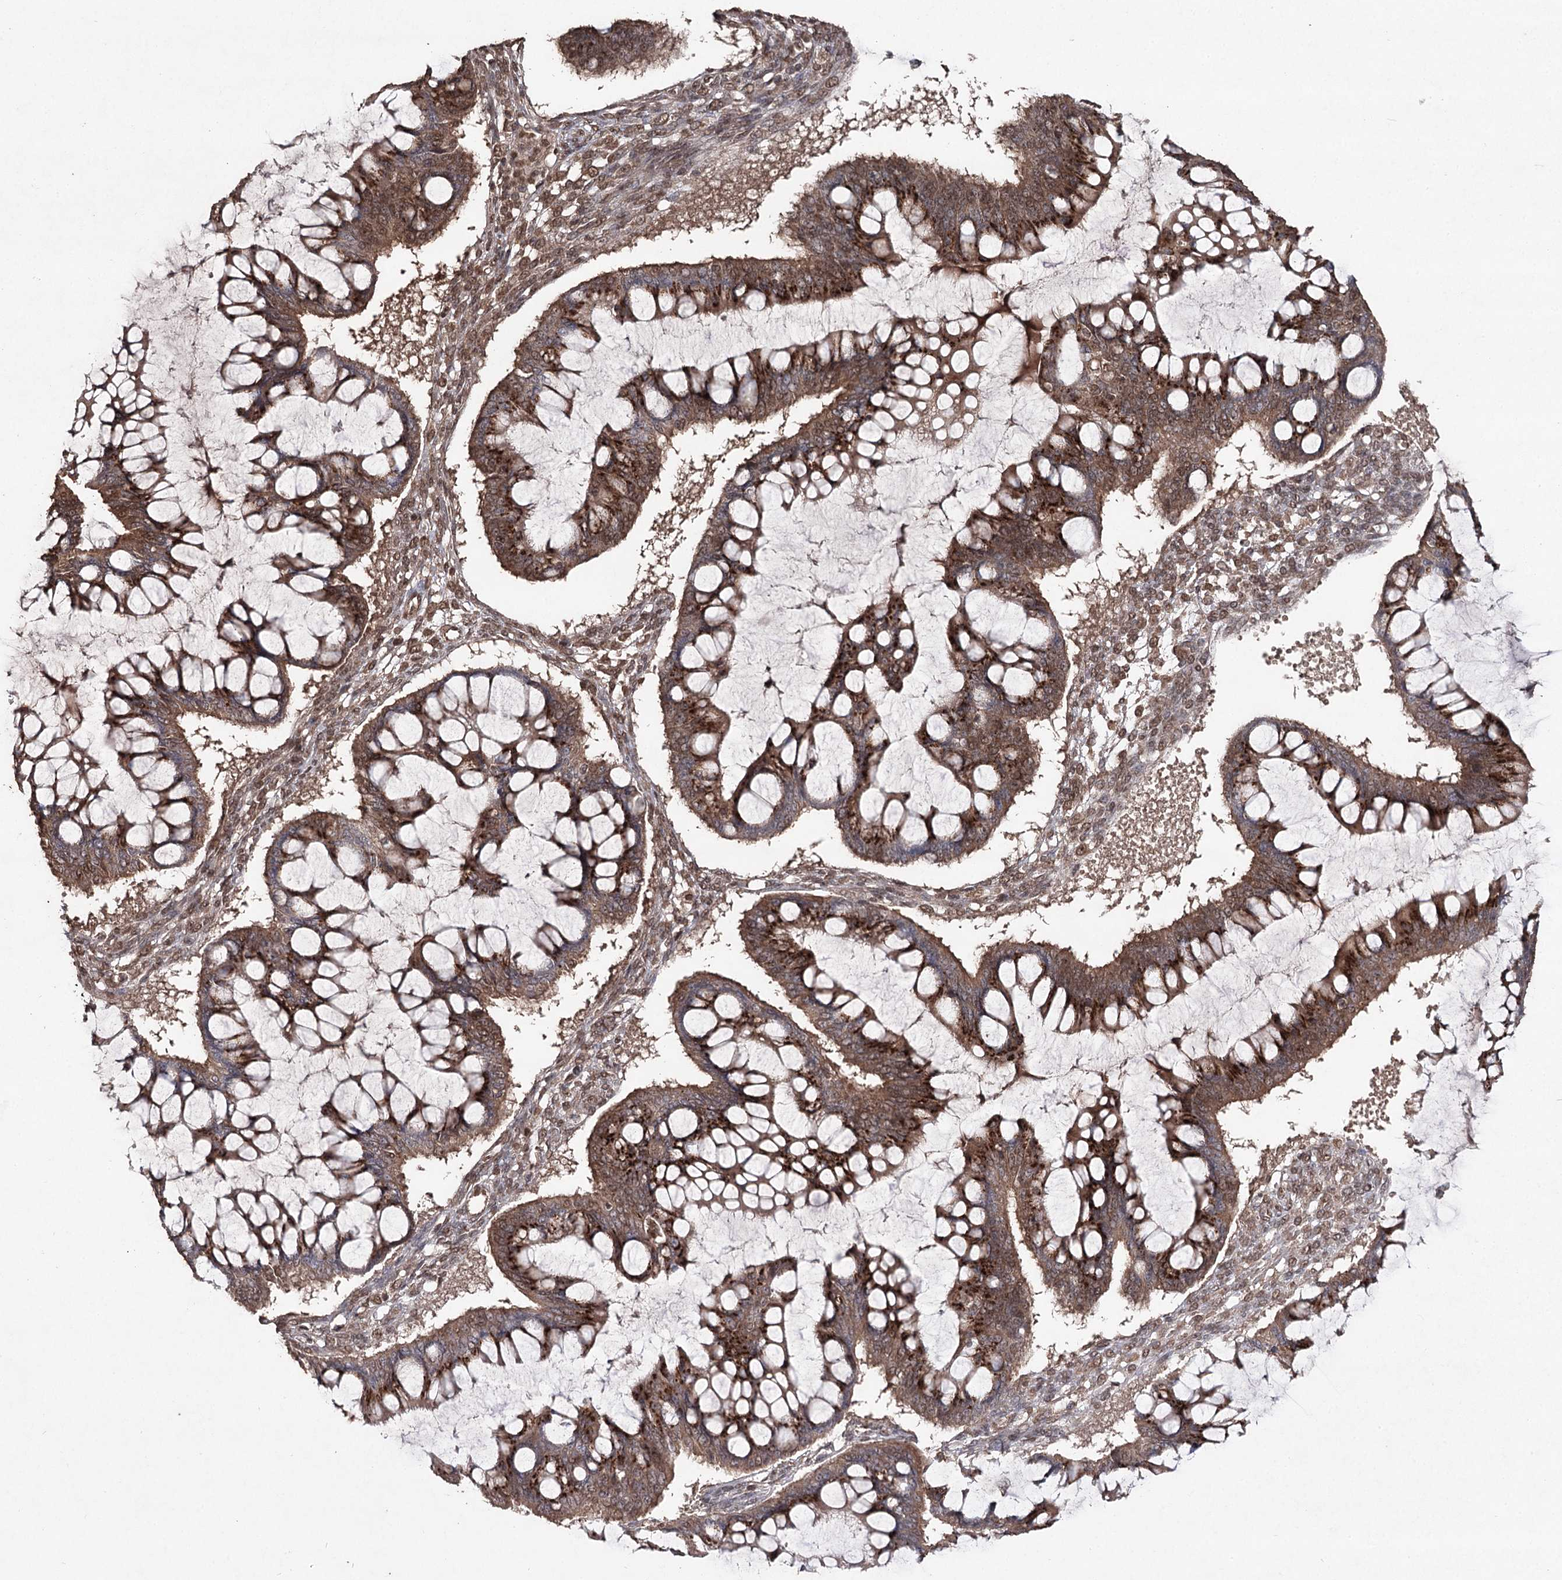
{"staining": {"intensity": "strong", "quantity": ">75%", "location": "cytoplasmic/membranous,nuclear"}, "tissue": "ovarian cancer", "cell_type": "Tumor cells", "image_type": "cancer", "snomed": [{"axis": "morphology", "description": "Cystadenocarcinoma, mucinous, NOS"}, {"axis": "topography", "description": "Ovary"}], "caption": "Human mucinous cystadenocarcinoma (ovarian) stained with a brown dye shows strong cytoplasmic/membranous and nuclear positive positivity in approximately >75% of tumor cells.", "gene": "ATG14", "patient": {"sex": "female", "age": 73}}